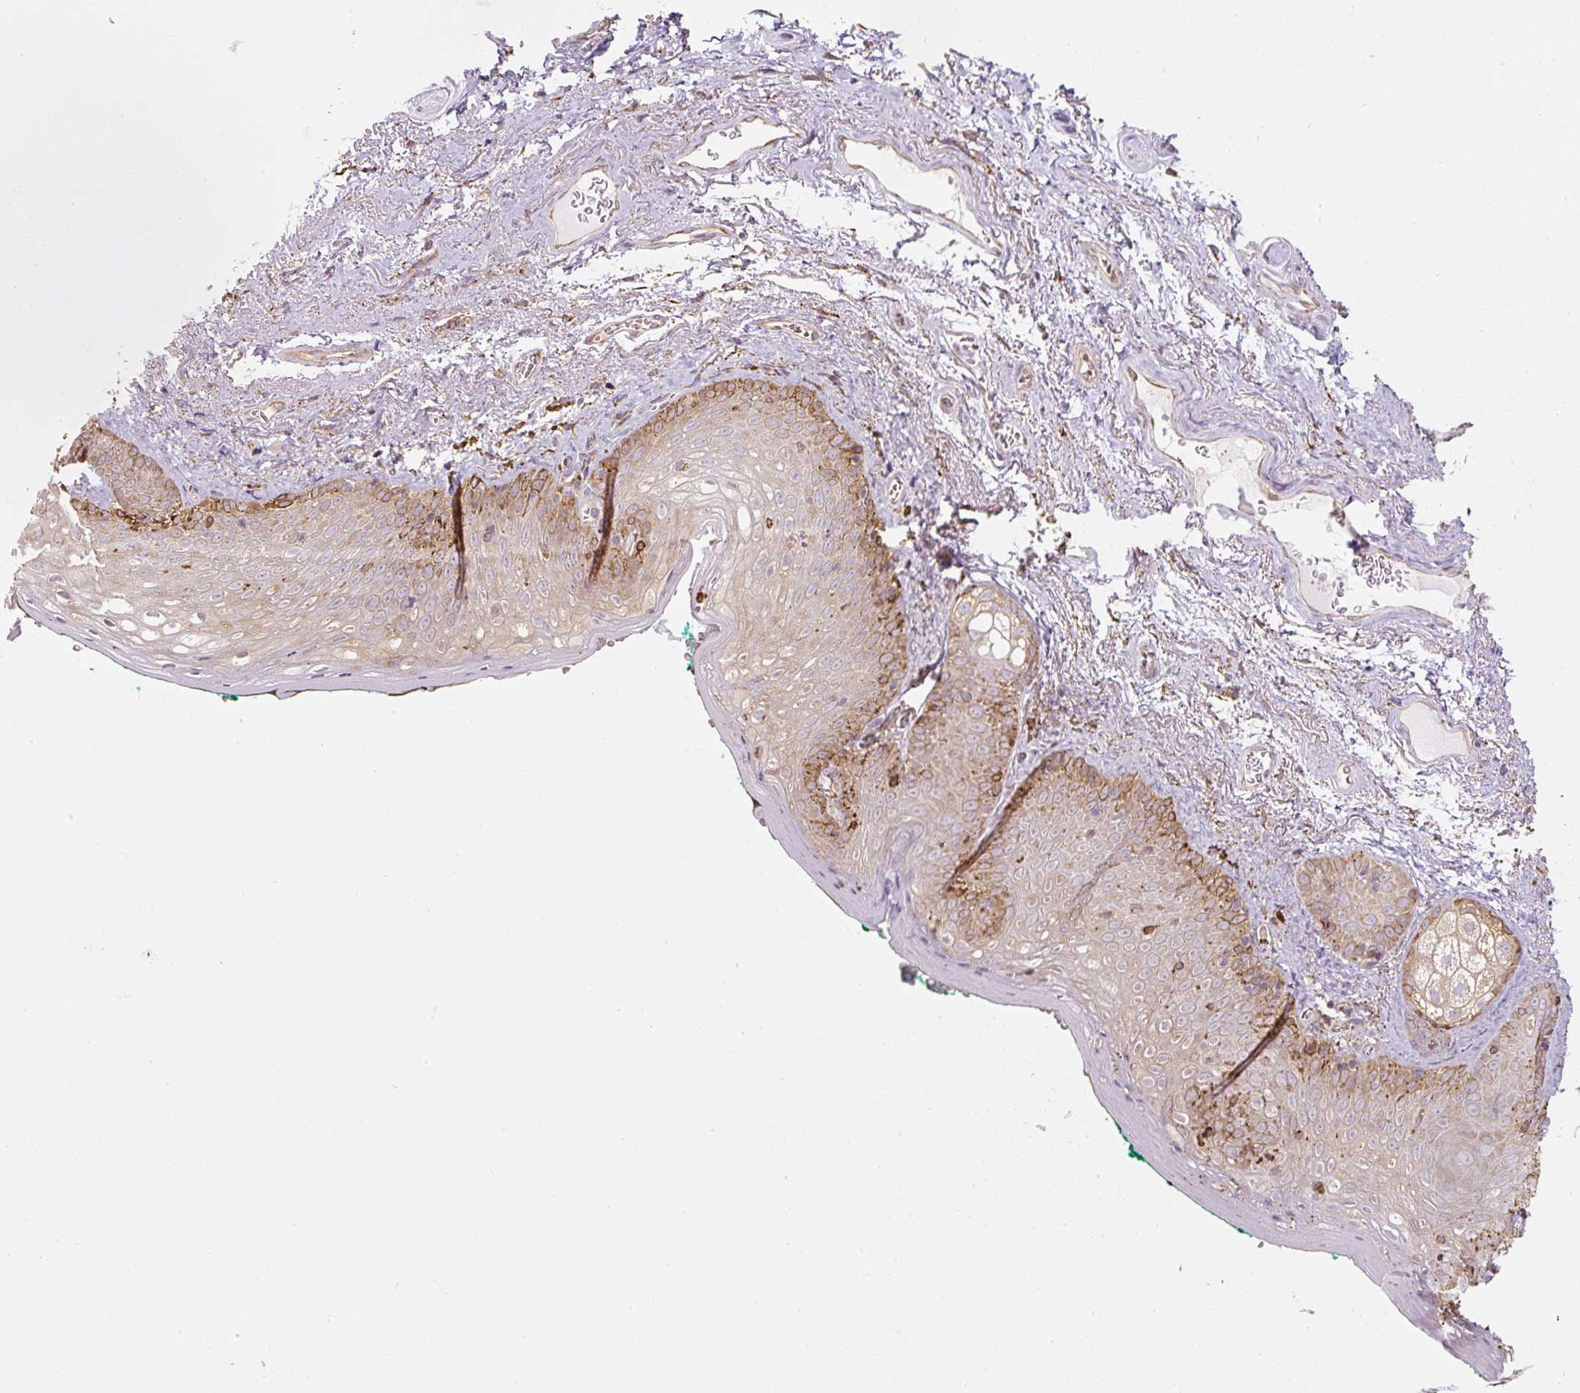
{"staining": {"intensity": "moderate", "quantity": "25%-75%", "location": "cytoplasmic/membranous"}, "tissue": "vagina", "cell_type": "Squamous epithelial cells", "image_type": "normal", "snomed": [{"axis": "morphology", "description": "Normal tissue, NOS"}, {"axis": "topography", "description": "Vulva"}, {"axis": "topography", "description": "Vagina"}, {"axis": "topography", "description": "Peripheral nerve tissue"}], "caption": "Protein staining of normal vagina reveals moderate cytoplasmic/membranous staining in about 25%-75% of squamous epithelial cells.", "gene": "PRKCSH", "patient": {"sex": "female", "age": 66}}